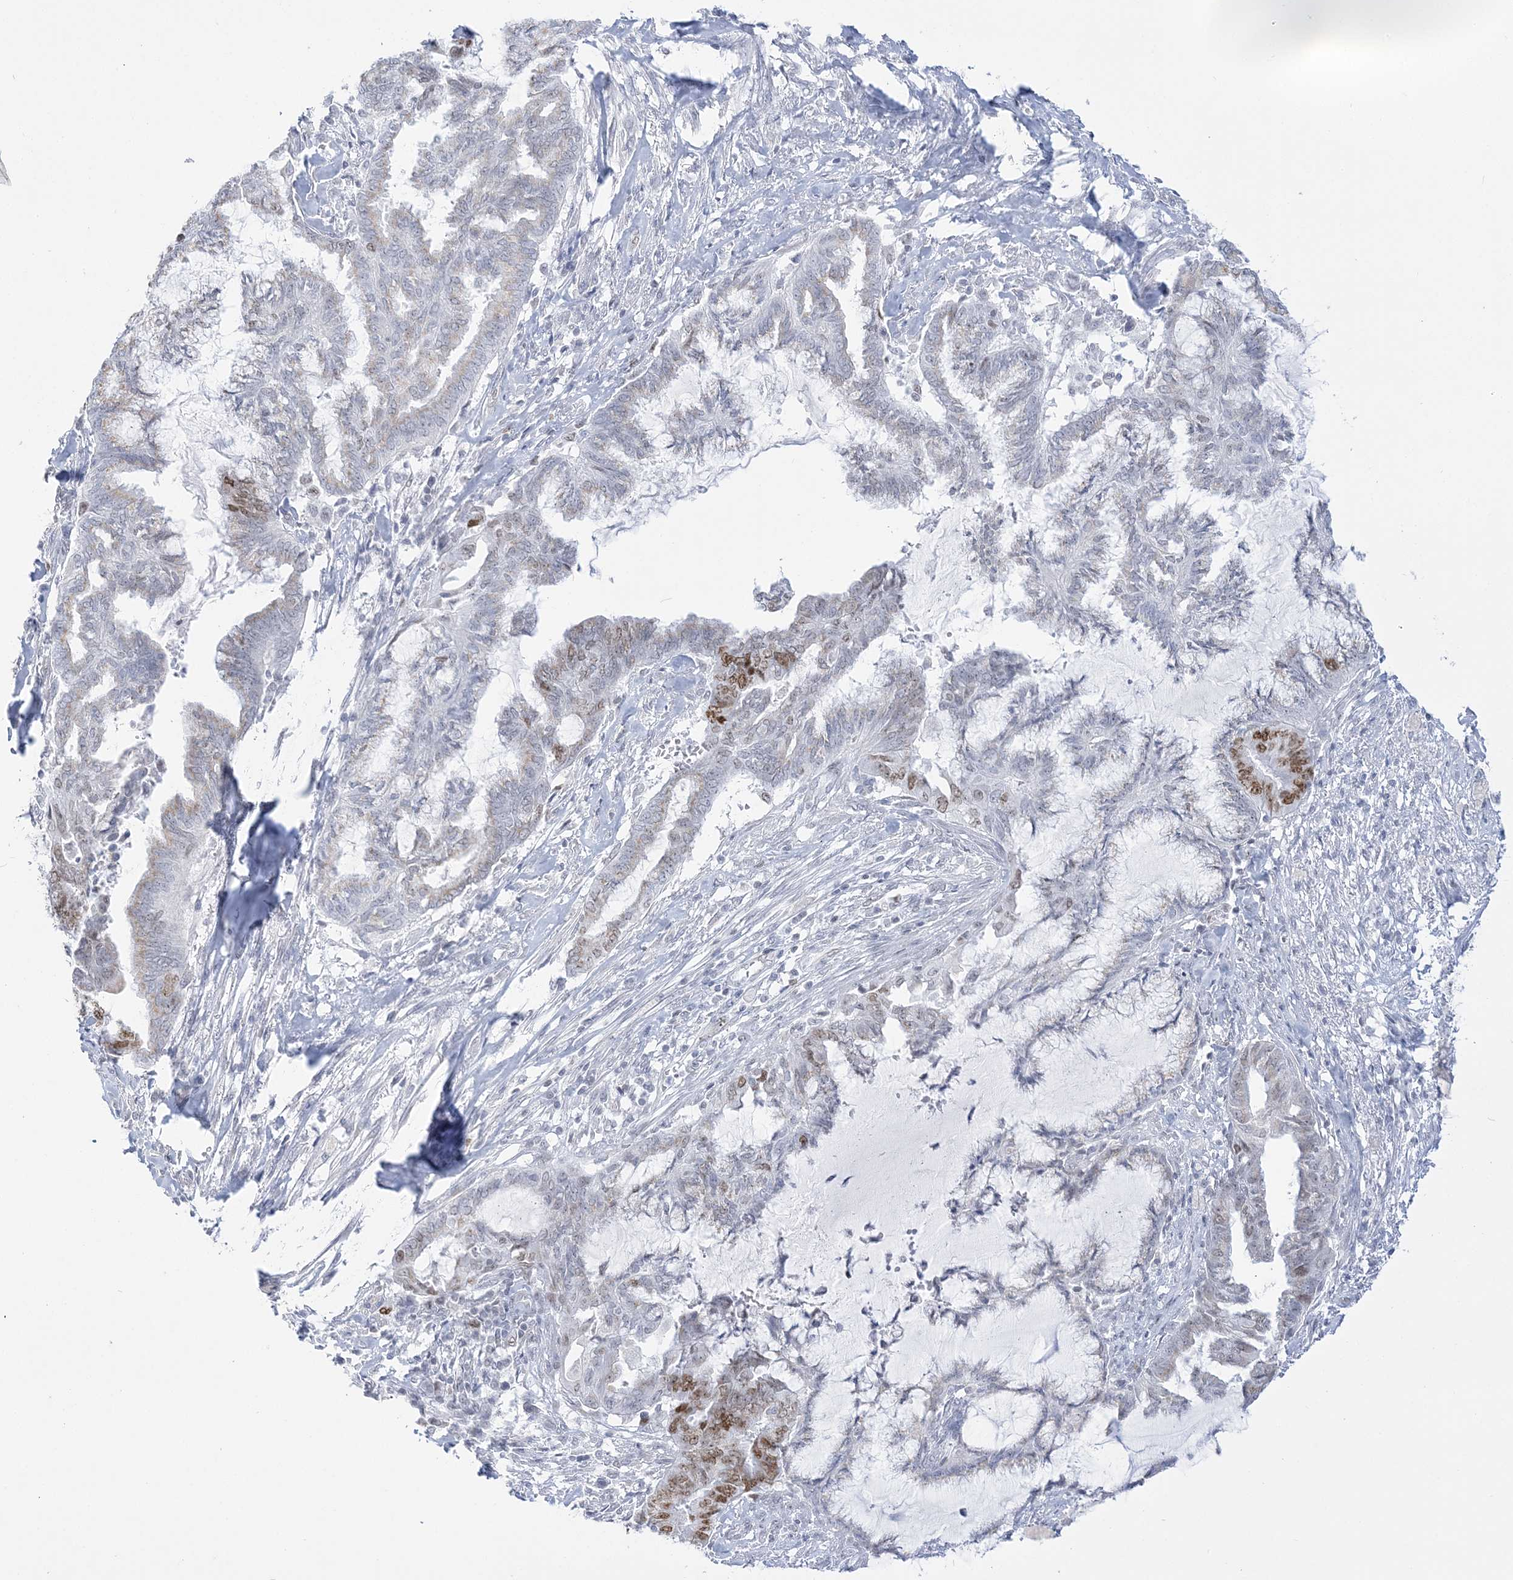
{"staining": {"intensity": "moderate", "quantity": "<25%", "location": "nuclear"}, "tissue": "endometrial cancer", "cell_type": "Tumor cells", "image_type": "cancer", "snomed": [{"axis": "morphology", "description": "Adenocarcinoma, NOS"}, {"axis": "topography", "description": "Endometrium"}], "caption": "DAB (3,3'-diaminobenzidine) immunohistochemical staining of adenocarcinoma (endometrial) exhibits moderate nuclear protein expression in about <25% of tumor cells.", "gene": "DDX21", "patient": {"sex": "female", "age": 86}}